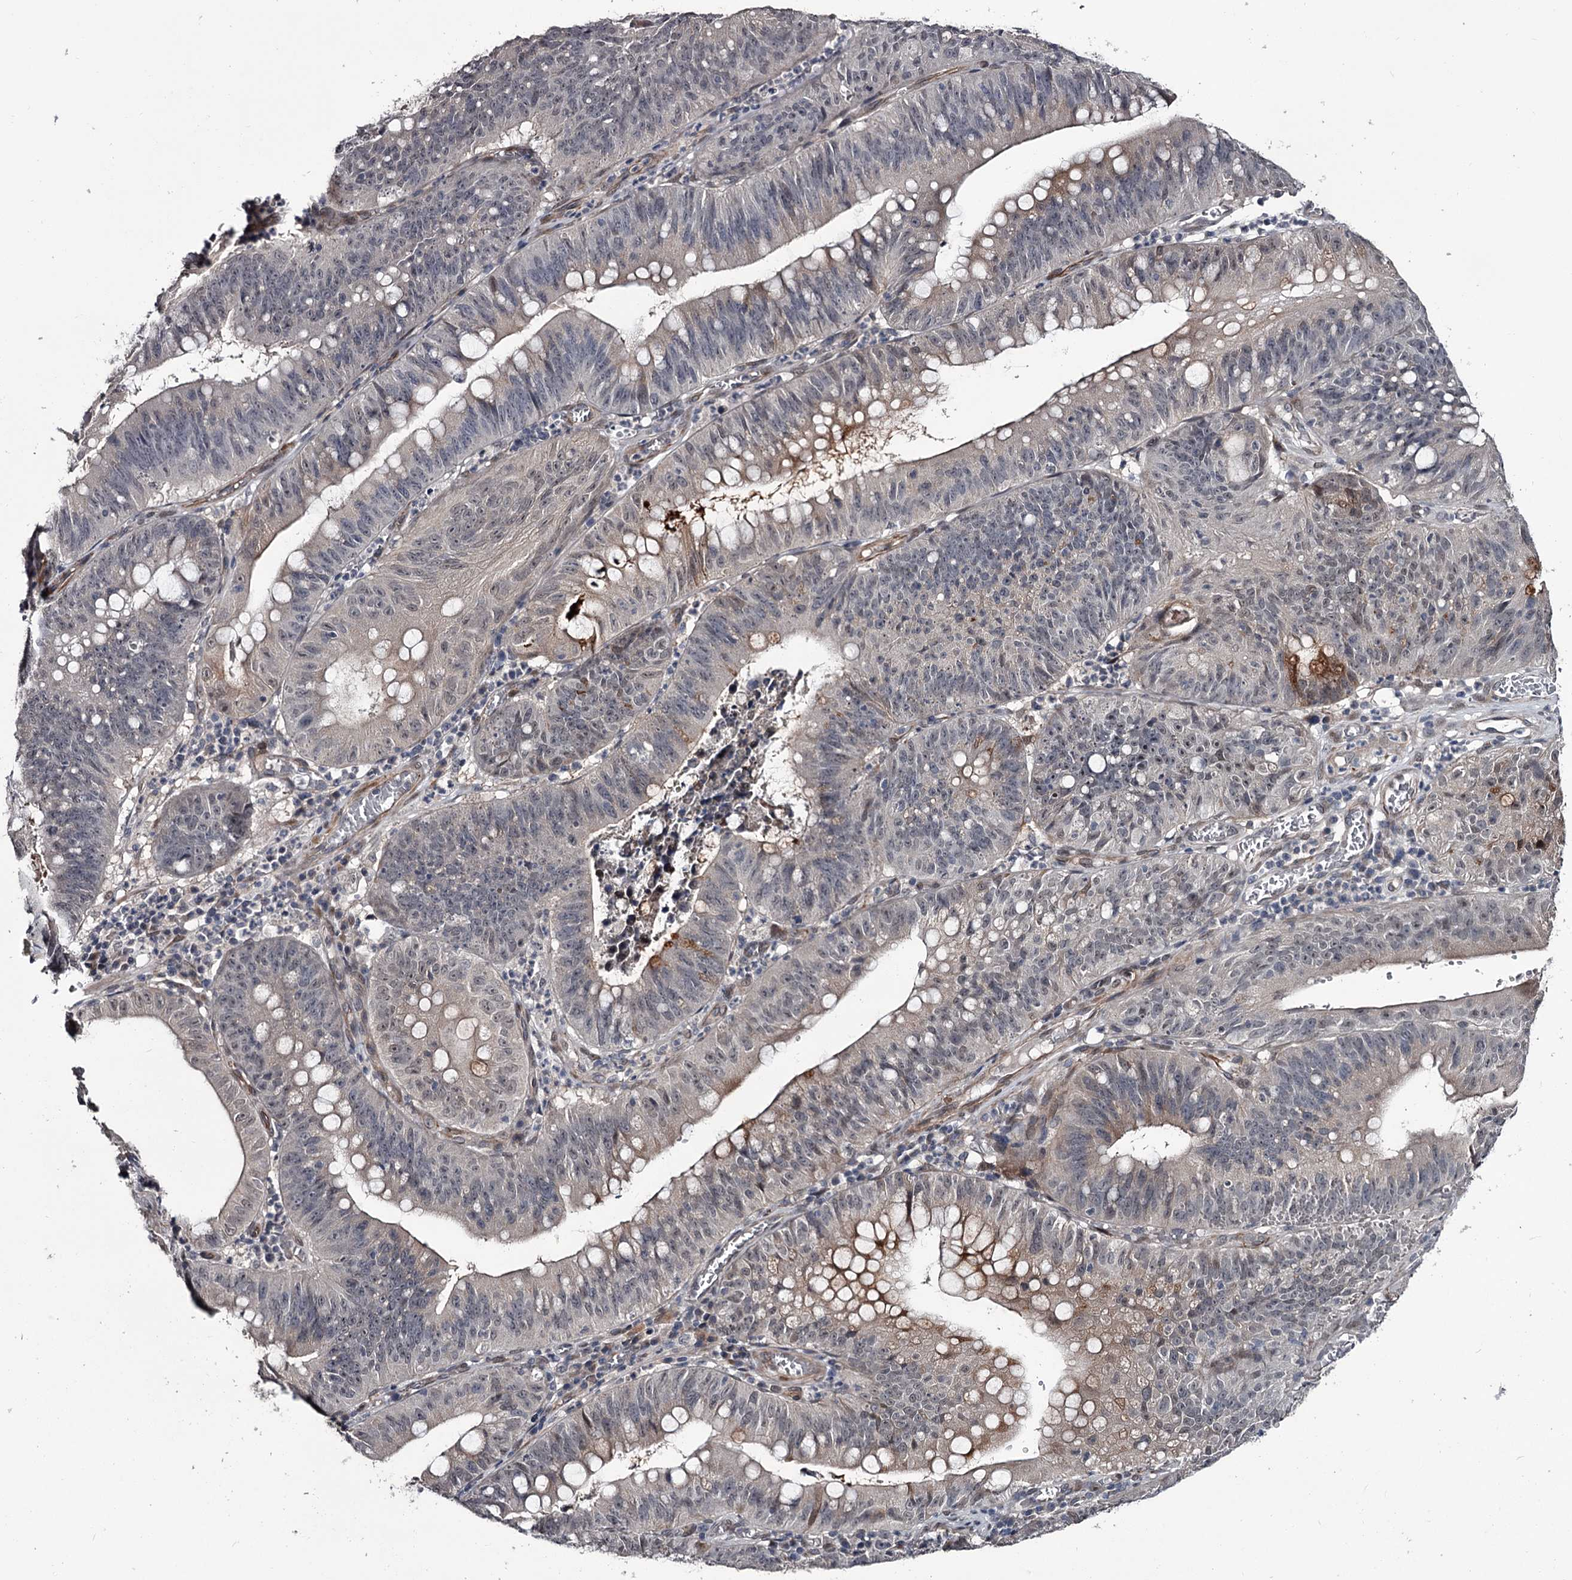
{"staining": {"intensity": "weak", "quantity": "<25%", "location": "nuclear"}, "tissue": "stomach cancer", "cell_type": "Tumor cells", "image_type": "cancer", "snomed": [{"axis": "morphology", "description": "Adenocarcinoma, NOS"}, {"axis": "topography", "description": "Stomach"}], "caption": "High magnification brightfield microscopy of stomach cancer (adenocarcinoma) stained with DAB (brown) and counterstained with hematoxylin (blue): tumor cells show no significant expression.", "gene": "PRPF40B", "patient": {"sex": "male", "age": 59}}